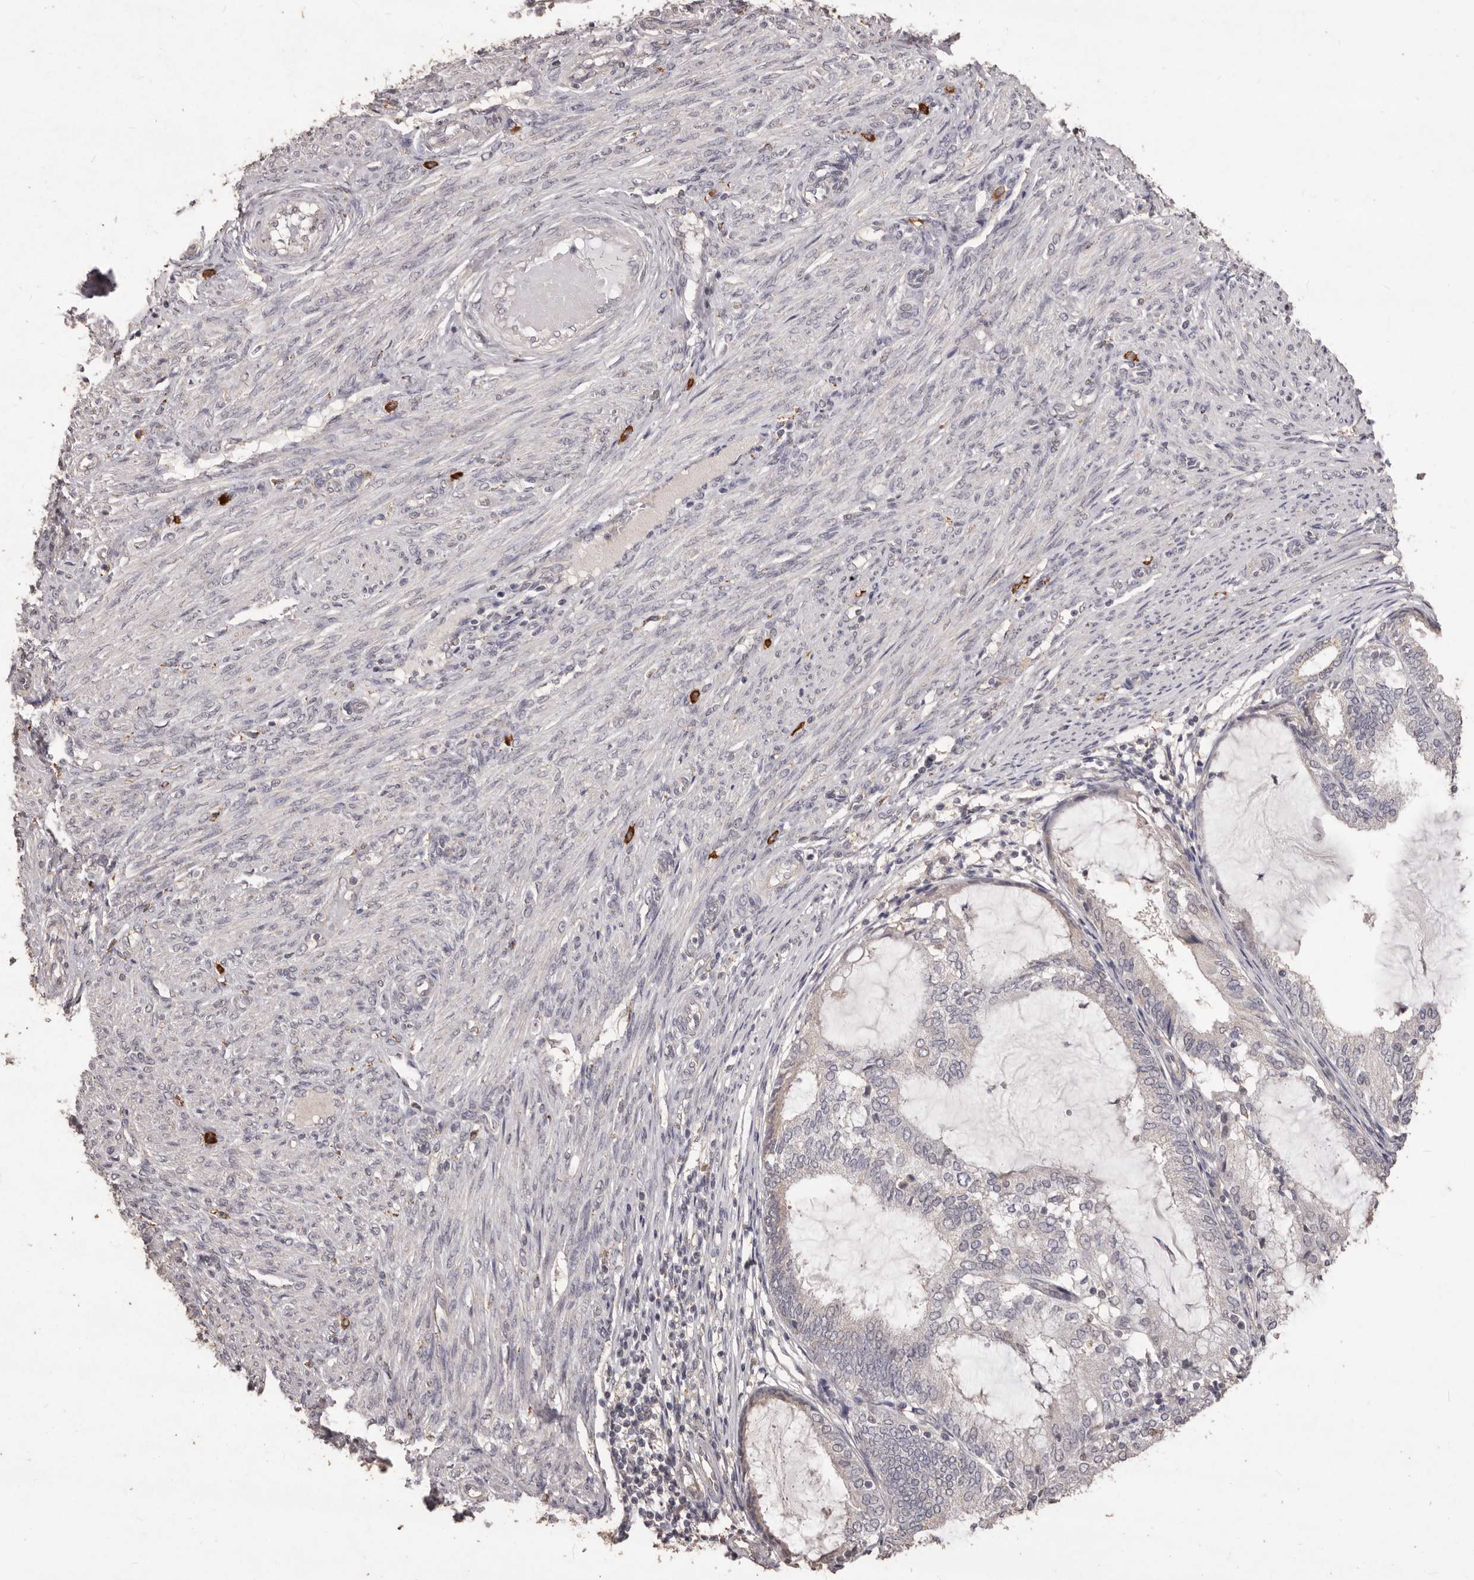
{"staining": {"intensity": "weak", "quantity": "<25%", "location": "cytoplasmic/membranous"}, "tissue": "endometrial cancer", "cell_type": "Tumor cells", "image_type": "cancer", "snomed": [{"axis": "morphology", "description": "Adenocarcinoma, NOS"}, {"axis": "topography", "description": "Endometrium"}], "caption": "Immunohistochemistry (IHC) of human endometrial cancer reveals no expression in tumor cells.", "gene": "PRSS27", "patient": {"sex": "female", "age": 81}}